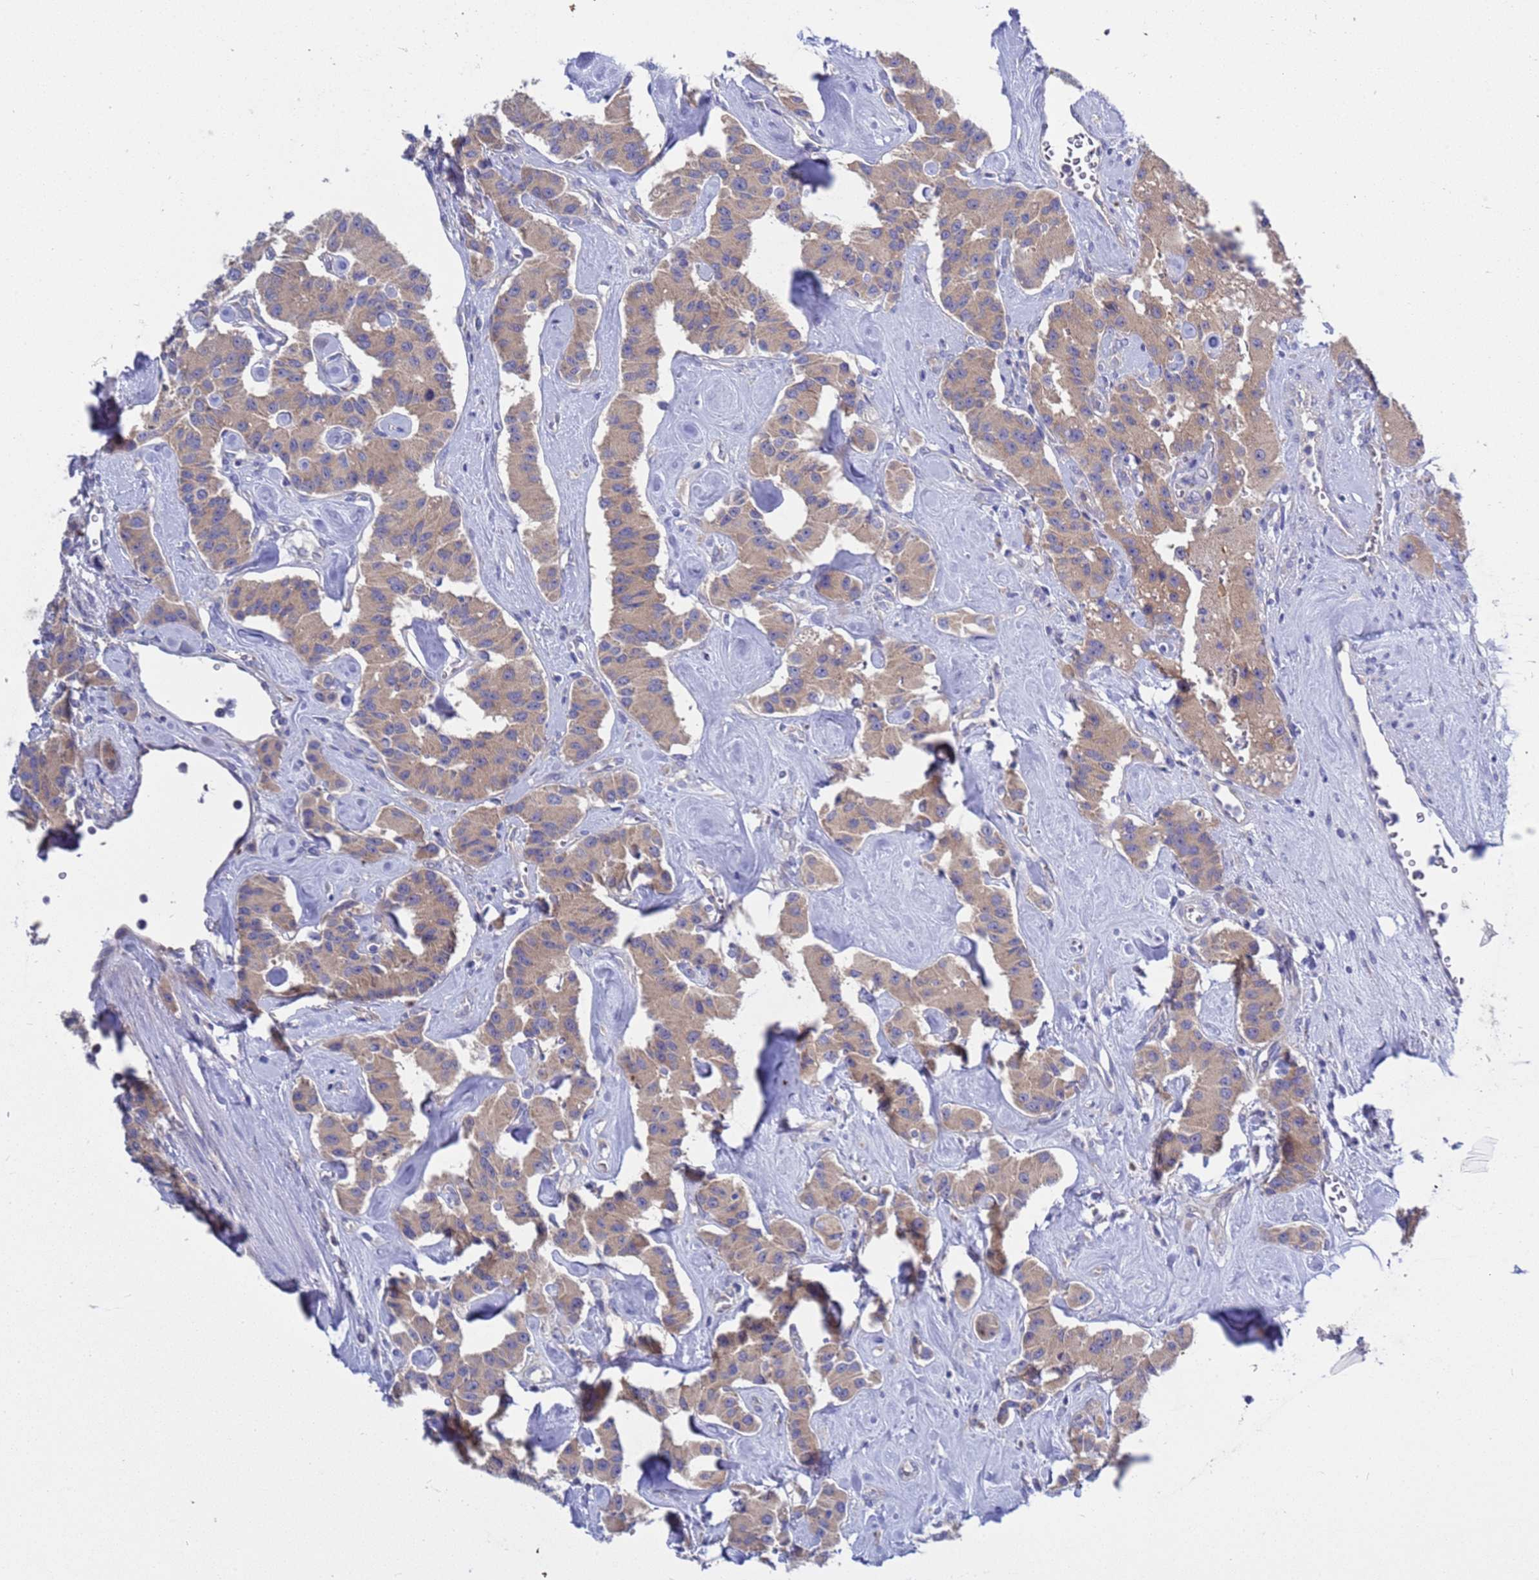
{"staining": {"intensity": "weak", "quantity": ">75%", "location": "cytoplasmic/membranous"}, "tissue": "carcinoid", "cell_type": "Tumor cells", "image_type": "cancer", "snomed": [{"axis": "morphology", "description": "Carcinoid, malignant, NOS"}, {"axis": "topography", "description": "Pancreas"}], "caption": "A brown stain labels weak cytoplasmic/membranous positivity of a protein in carcinoid (malignant) tumor cells. Using DAB (3,3'-diaminobenzidine) (brown) and hematoxylin (blue) stains, captured at high magnification using brightfield microscopy.", "gene": "RC3H2", "patient": {"sex": "male", "age": 41}}